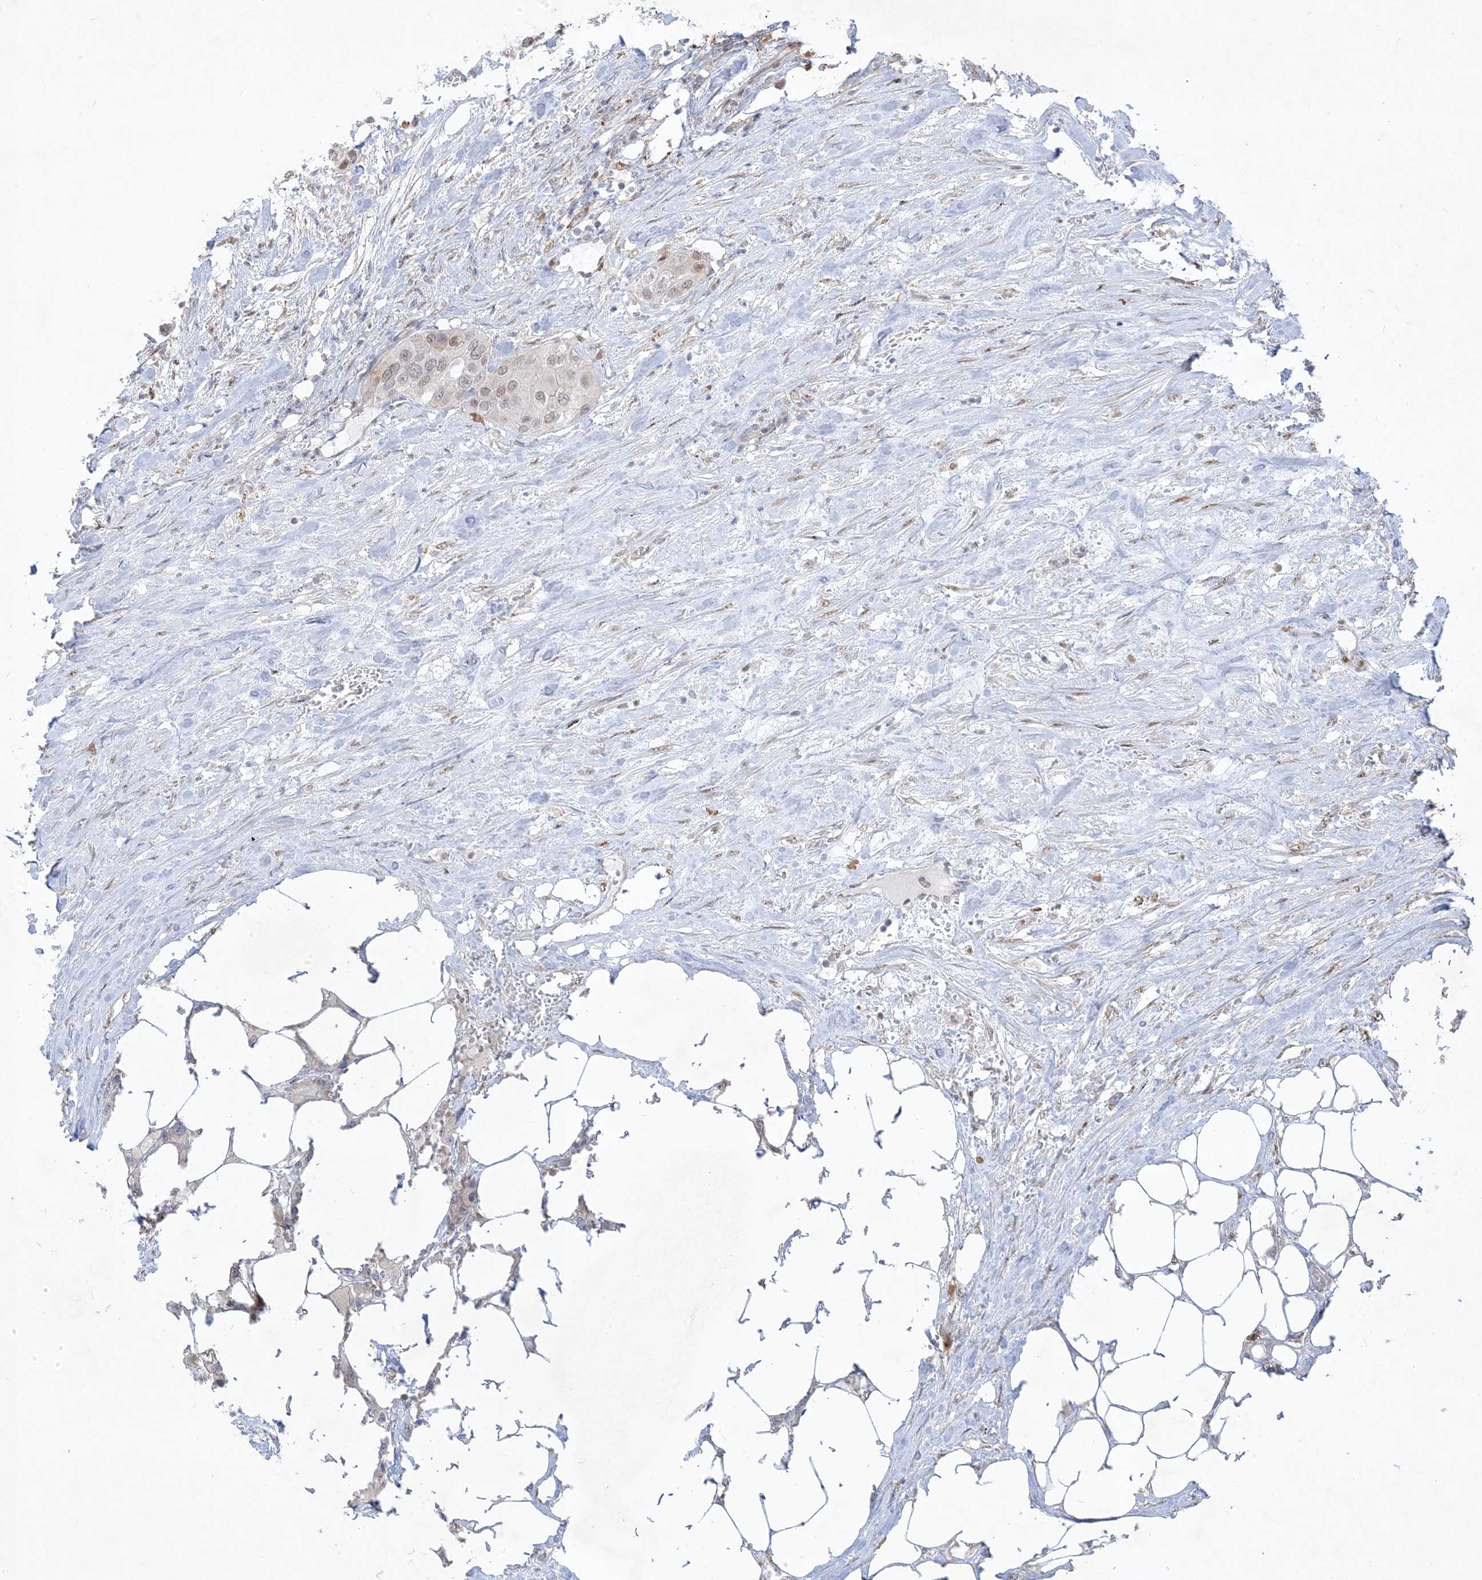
{"staining": {"intensity": "moderate", "quantity": ">75%", "location": "nuclear"}, "tissue": "urothelial cancer", "cell_type": "Tumor cells", "image_type": "cancer", "snomed": [{"axis": "morphology", "description": "Urothelial carcinoma, High grade"}, {"axis": "topography", "description": "Urinary bladder"}], "caption": "Immunohistochemistry (IHC) histopathology image of neoplastic tissue: urothelial cancer stained using immunohistochemistry (IHC) exhibits medium levels of moderate protein expression localized specifically in the nuclear of tumor cells, appearing as a nuclear brown color.", "gene": "BHLHE40", "patient": {"sex": "male", "age": 64}}